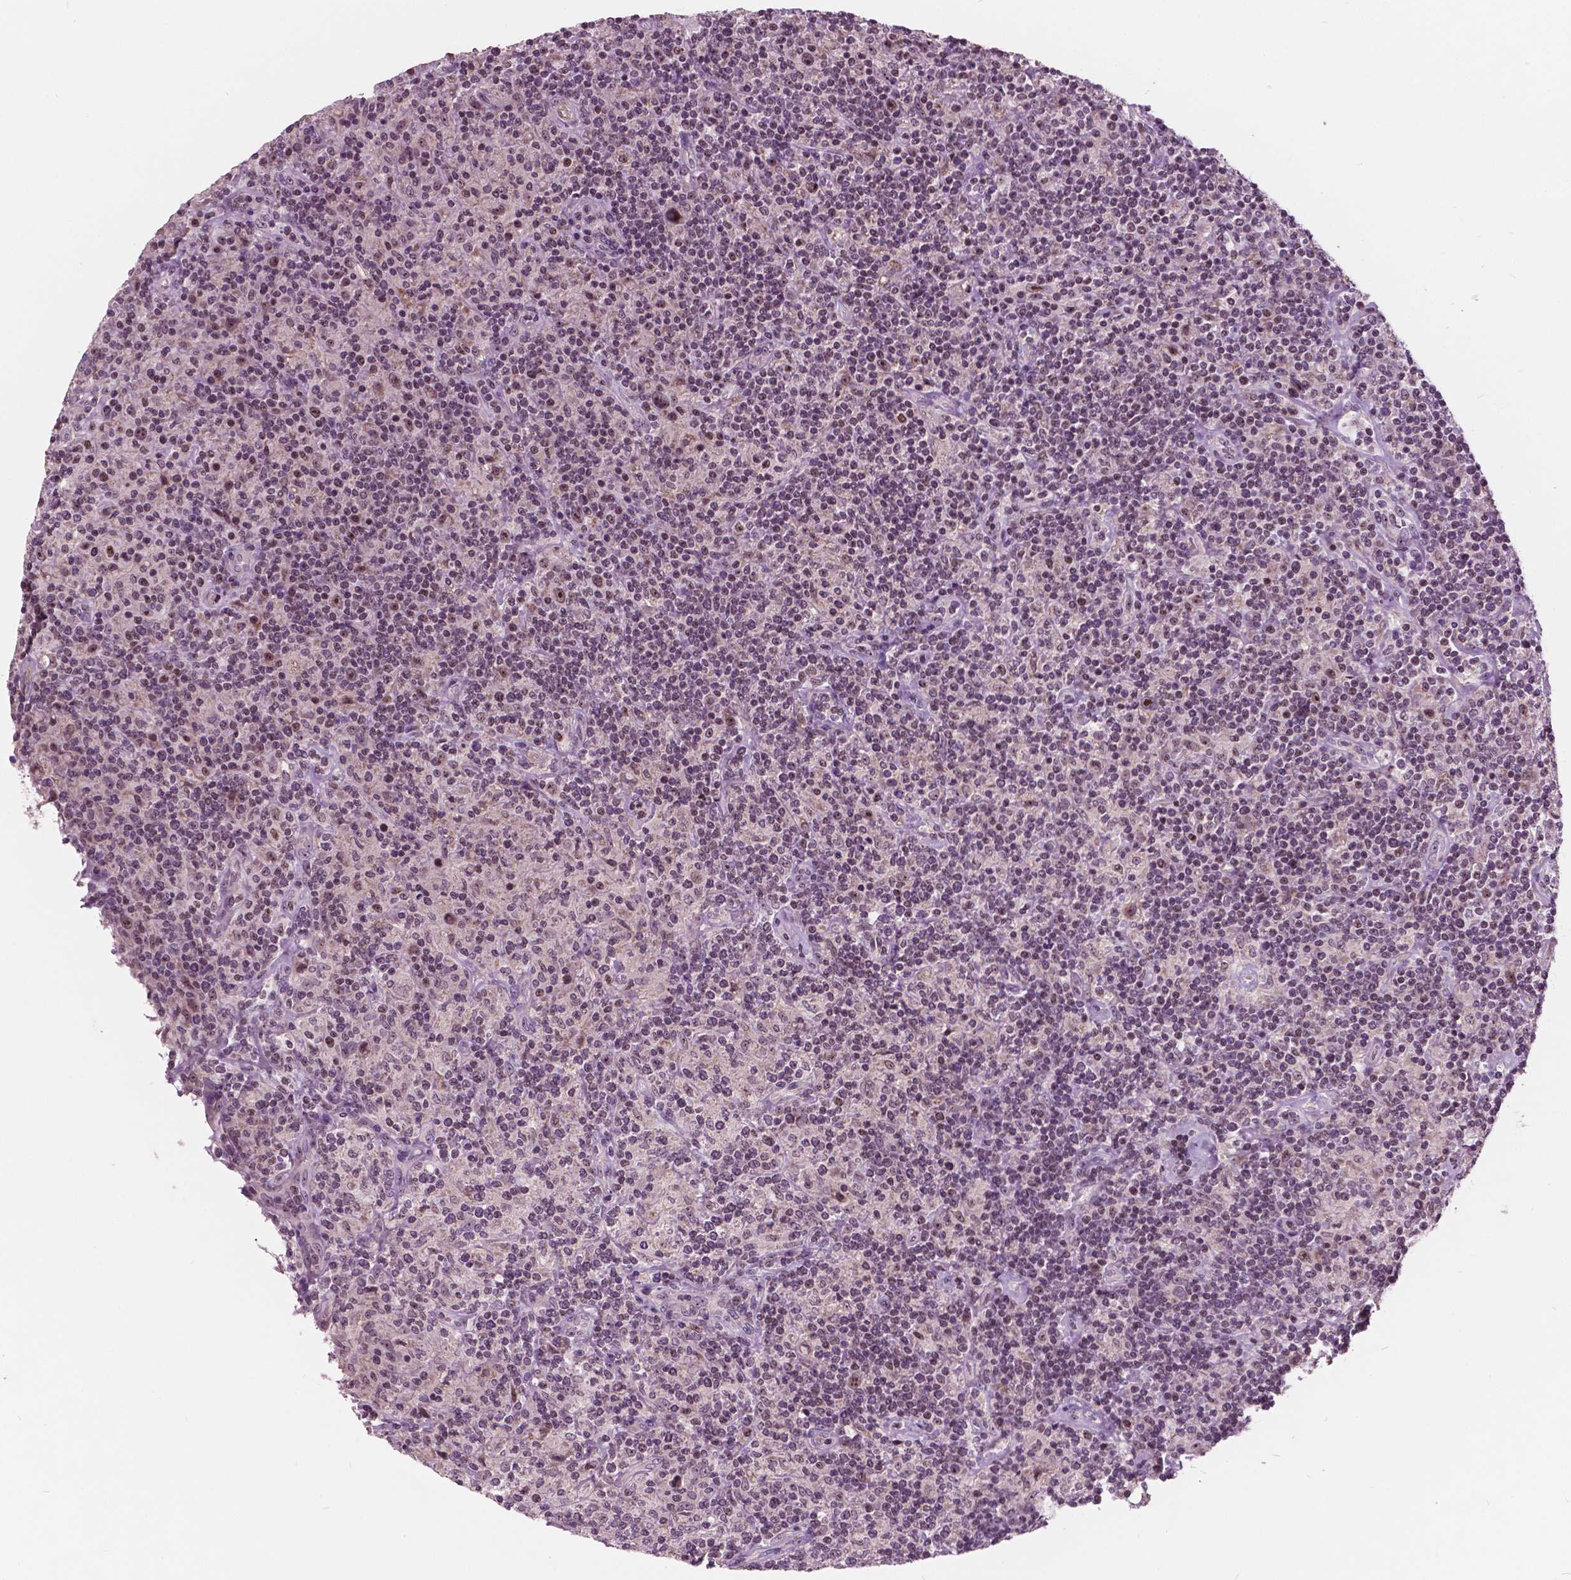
{"staining": {"intensity": "weak", "quantity": "25%-75%", "location": "nuclear"}, "tissue": "lymphoma", "cell_type": "Tumor cells", "image_type": "cancer", "snomed": [{"axis": "morphology", "description": "Hodgkin's disease, NOS"}, {"axis": "topography", "description": "Lymph node"}], "caption": "Immunohistochemistry (IHC) of Hodgkin's disease exhibits low levels of weak nuclear staining in about 25%-75% of tumor cells.", "gene": "ODF3L2", "patient": {"sex": "male", "age": 70}}